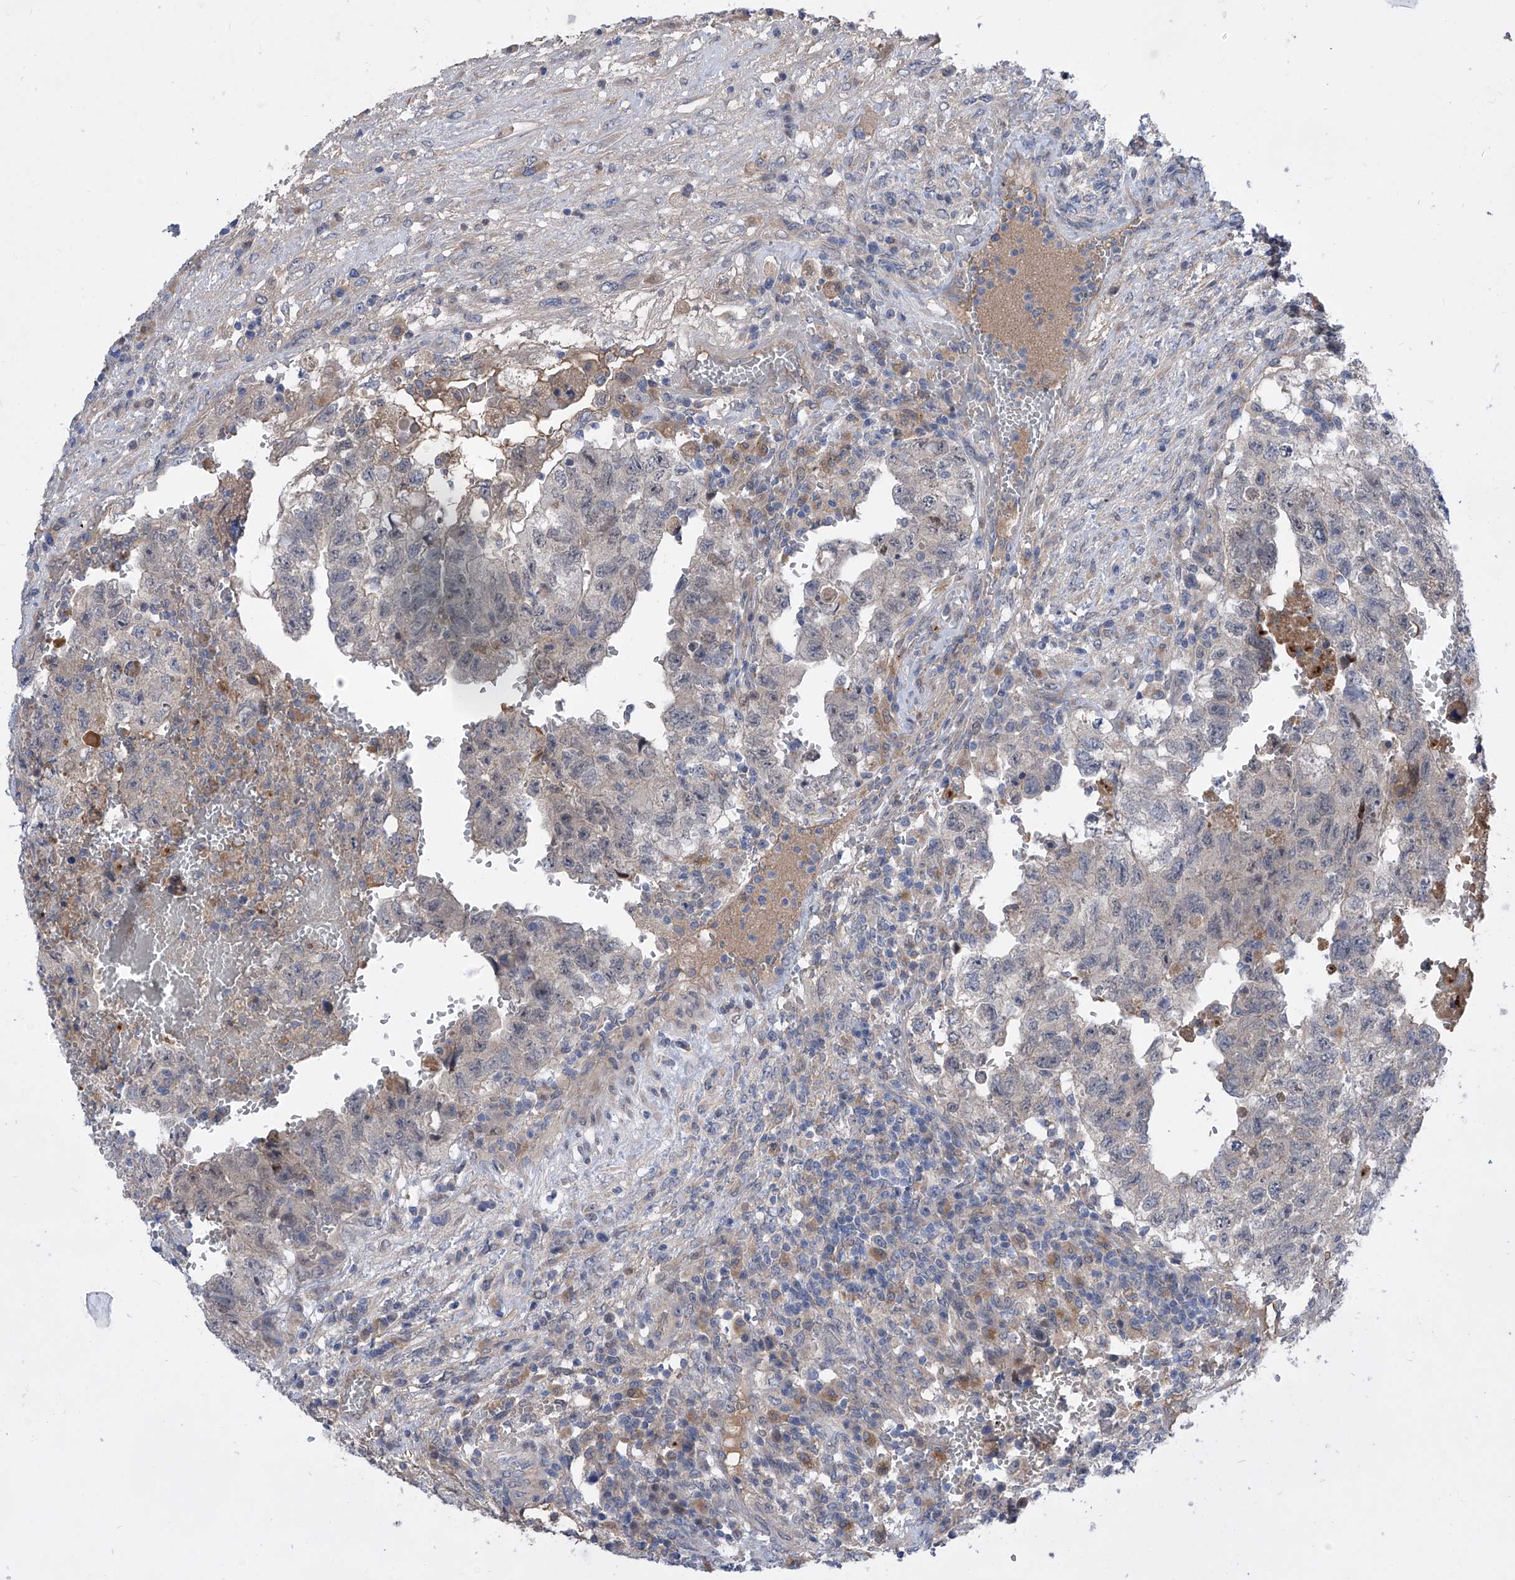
{"staining": {"intensity": "negative", "quantity": "none", "location": "none"}, "tissue": "testis cancer", "cell_type": "Tumor cells", "image_type": "cancer", "snomed": [{"axis": "morphology", "description": "Carcinoma, Embryonal, NOS"}, {"axis": "topography", "description": "Testis"}], "caption": "DAB (3,3'-diaminobenzidine) immunohistochemical staining of human testis cancer displays no significant staining in tumor cells. (Stains: DAB (3,3'-diaminobenzidine) immunohistochemistry (IHC) with hematoxylin counter stain, Microscopy: brightfield microscopy at high magnification).", "gene": "SRBD1", "patient": {"sex": "male", "age": 36}}